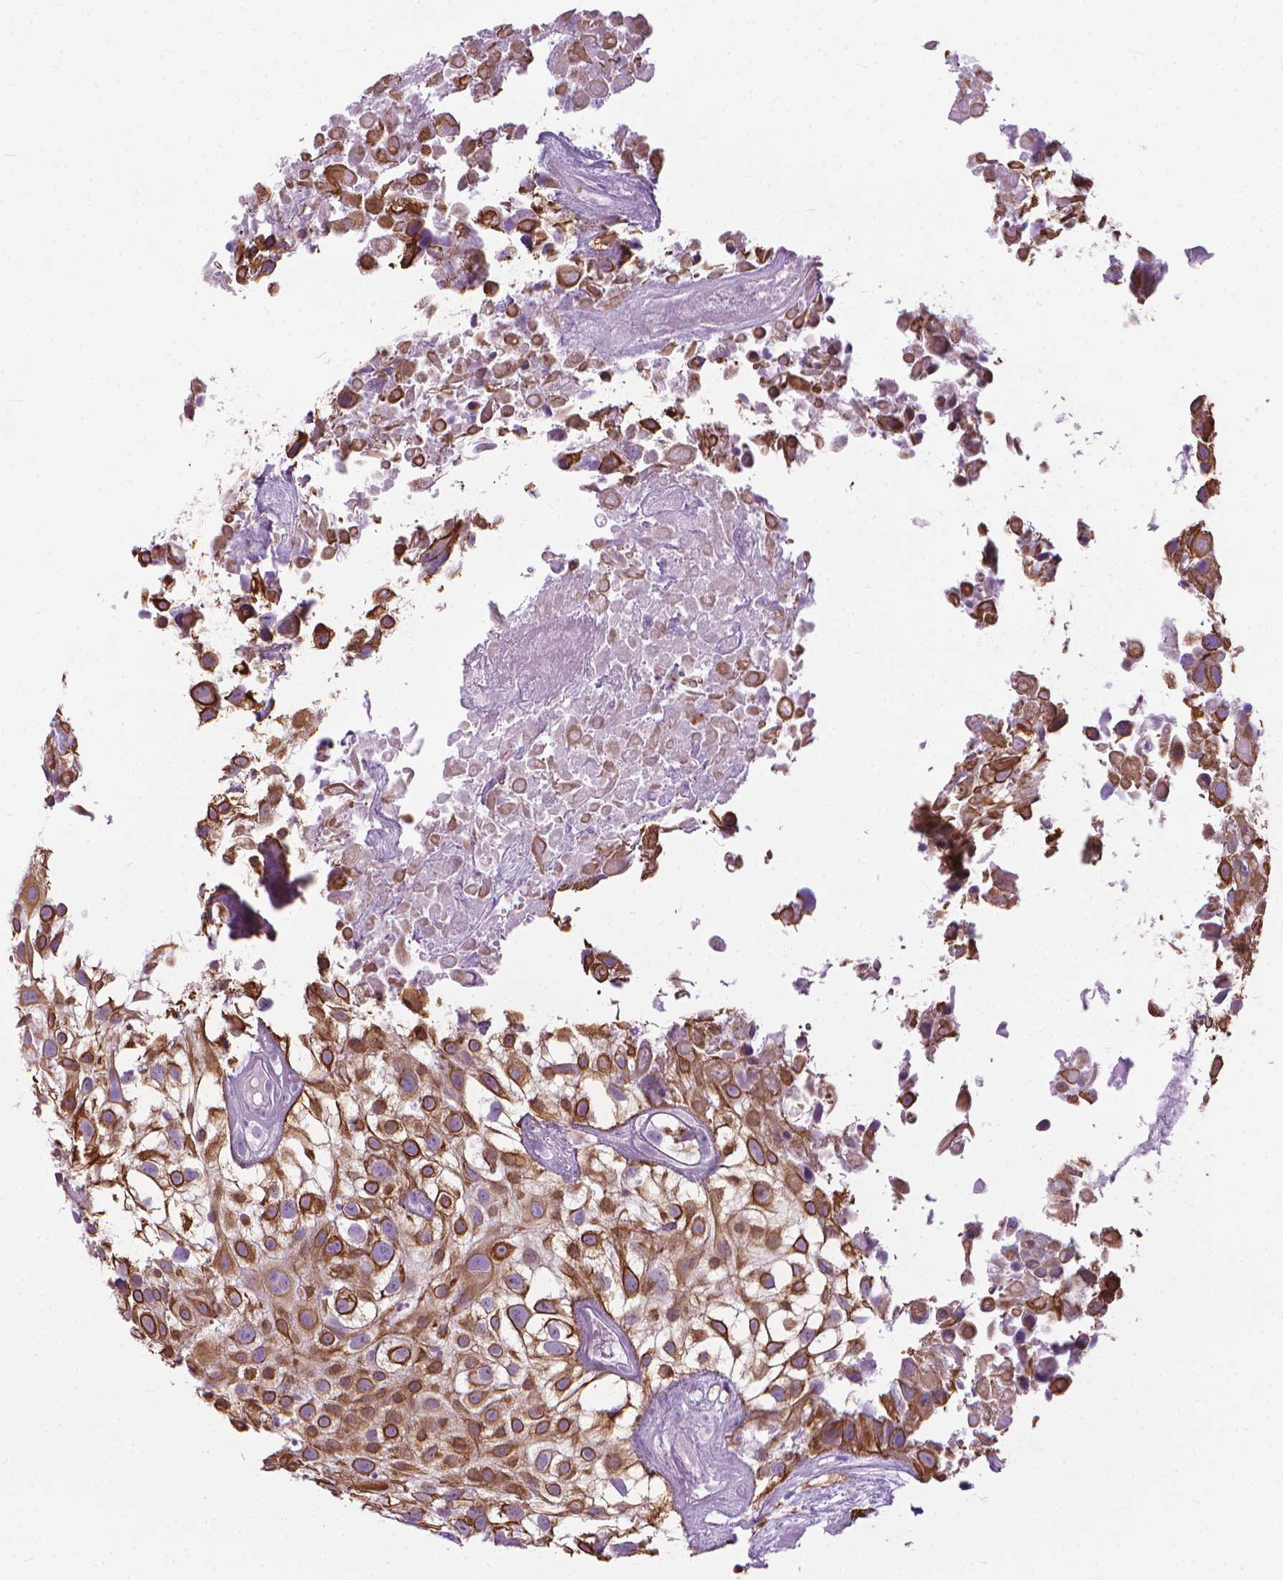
{"staining": {"intensity": "strong", "quantity": "25%-75%", "location": "cytoplasmic/membranous"}, "tissue": "urothelial cancer", "cell_type": "Tumor cells", "image_type": "cancer", "snomed": [{"axis": "morphology", "description": "Urothelial carcinoma, High grade"}, {"axis": "topography", "description": "Urinary bladder"}], "caption": "This photomicrograph displays immunohistochemistry staining of urothelial cancer, with high strong cytoplasmic/membranous staining in about 25%-75% of tumor cells.", "gene": "HTR2B", "patient": {"sex": "male", "age": 56}}